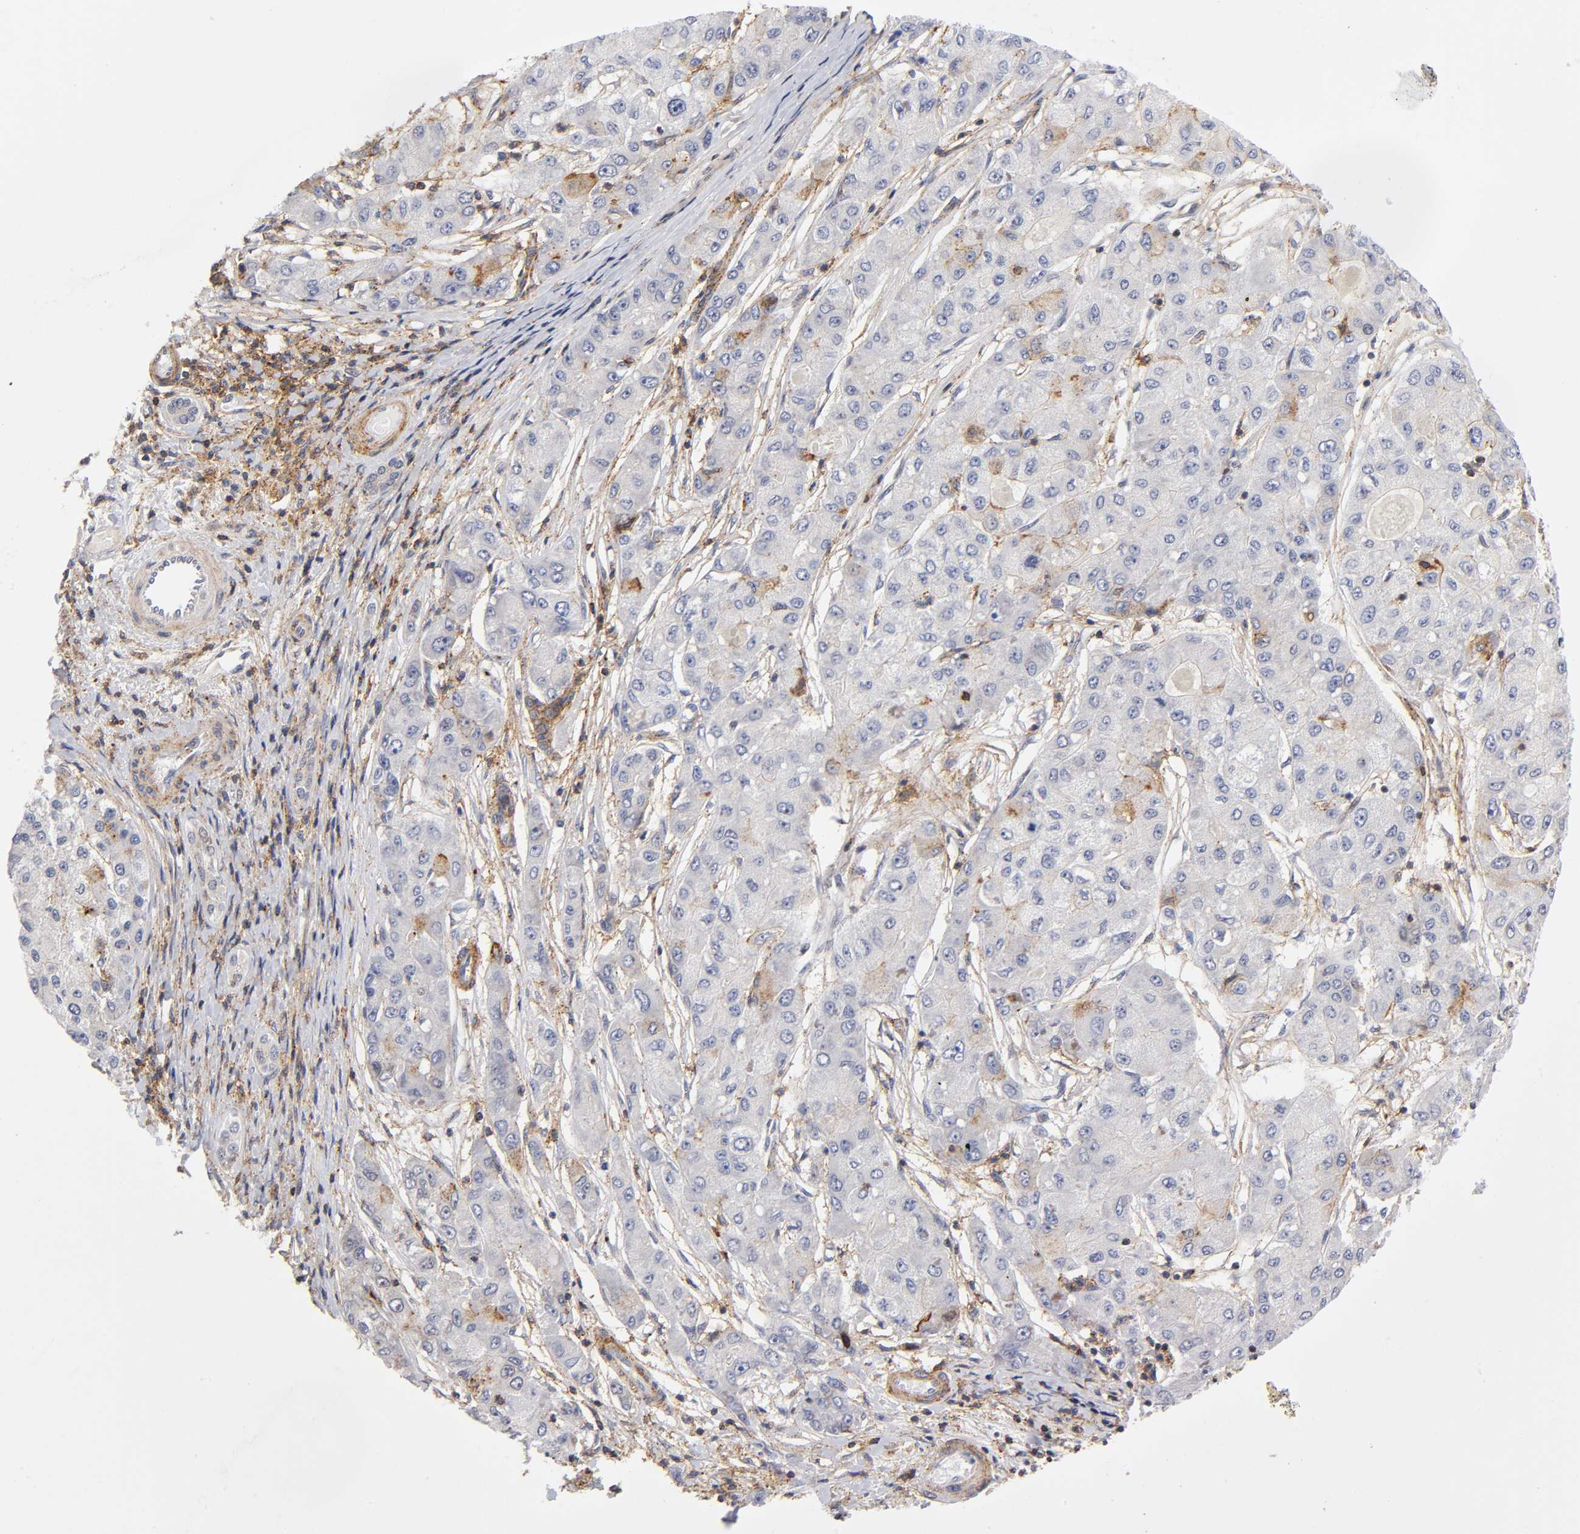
{"staining": {"intensity": "negative", "quantity": "none", "location": "none"}, "tissue": "liver cancer", "cell_type": "Tumor cells", "image_type": "cancer", "snomed": [{"axis": "morphology", "description": "Carcinoma, Hepatocellular, NOS"}, {"axis": "topography", "description": "Liver"}], "caption": "Hepatocellular carcinoma (liver) stained for a protein using immunohistochemistry shows no expression tumor cells.", "gene": "ANXA7", "patient": {"sex": "male", "age": 80}}